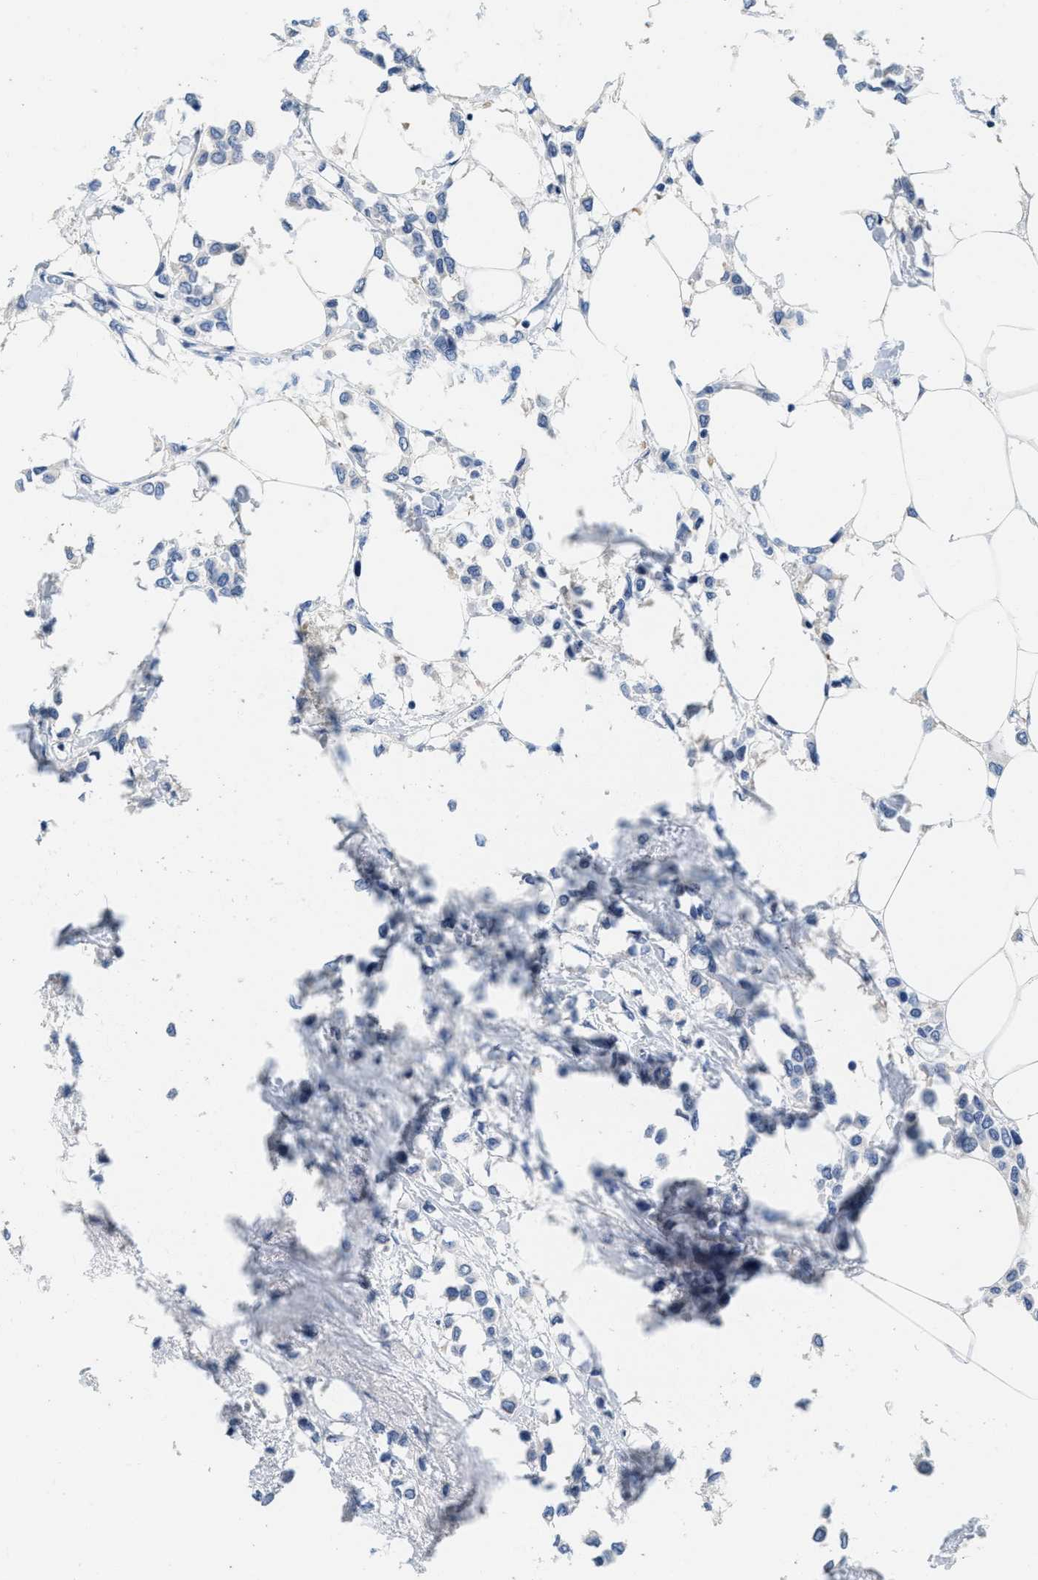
{"staining": {"intensity": "negative", "quantity": "none", "location": "none"}, "tissue": "breast cancer", "cell_type": "Tumor cells", "image_type": "cancer", "snomed": [{"axis": "morphology", "description": "Lobular carcinoma"}, {"axis": "topography", "description": "Breast"}], "caption": "Immunohistochemistry (IHC) histopathology image of human breast lobular carcinoma stained for a protein (brown), which shows no expression in tumor cells. (Stains: DAB (3,3'-diaminobenzidine) immunohistochemistry with hematoxylin counter stain, Microscopy: brightfield microscopy at high magnification).", "gene": "ABCB11", "patient": {"sex": "female", "age": 51}}